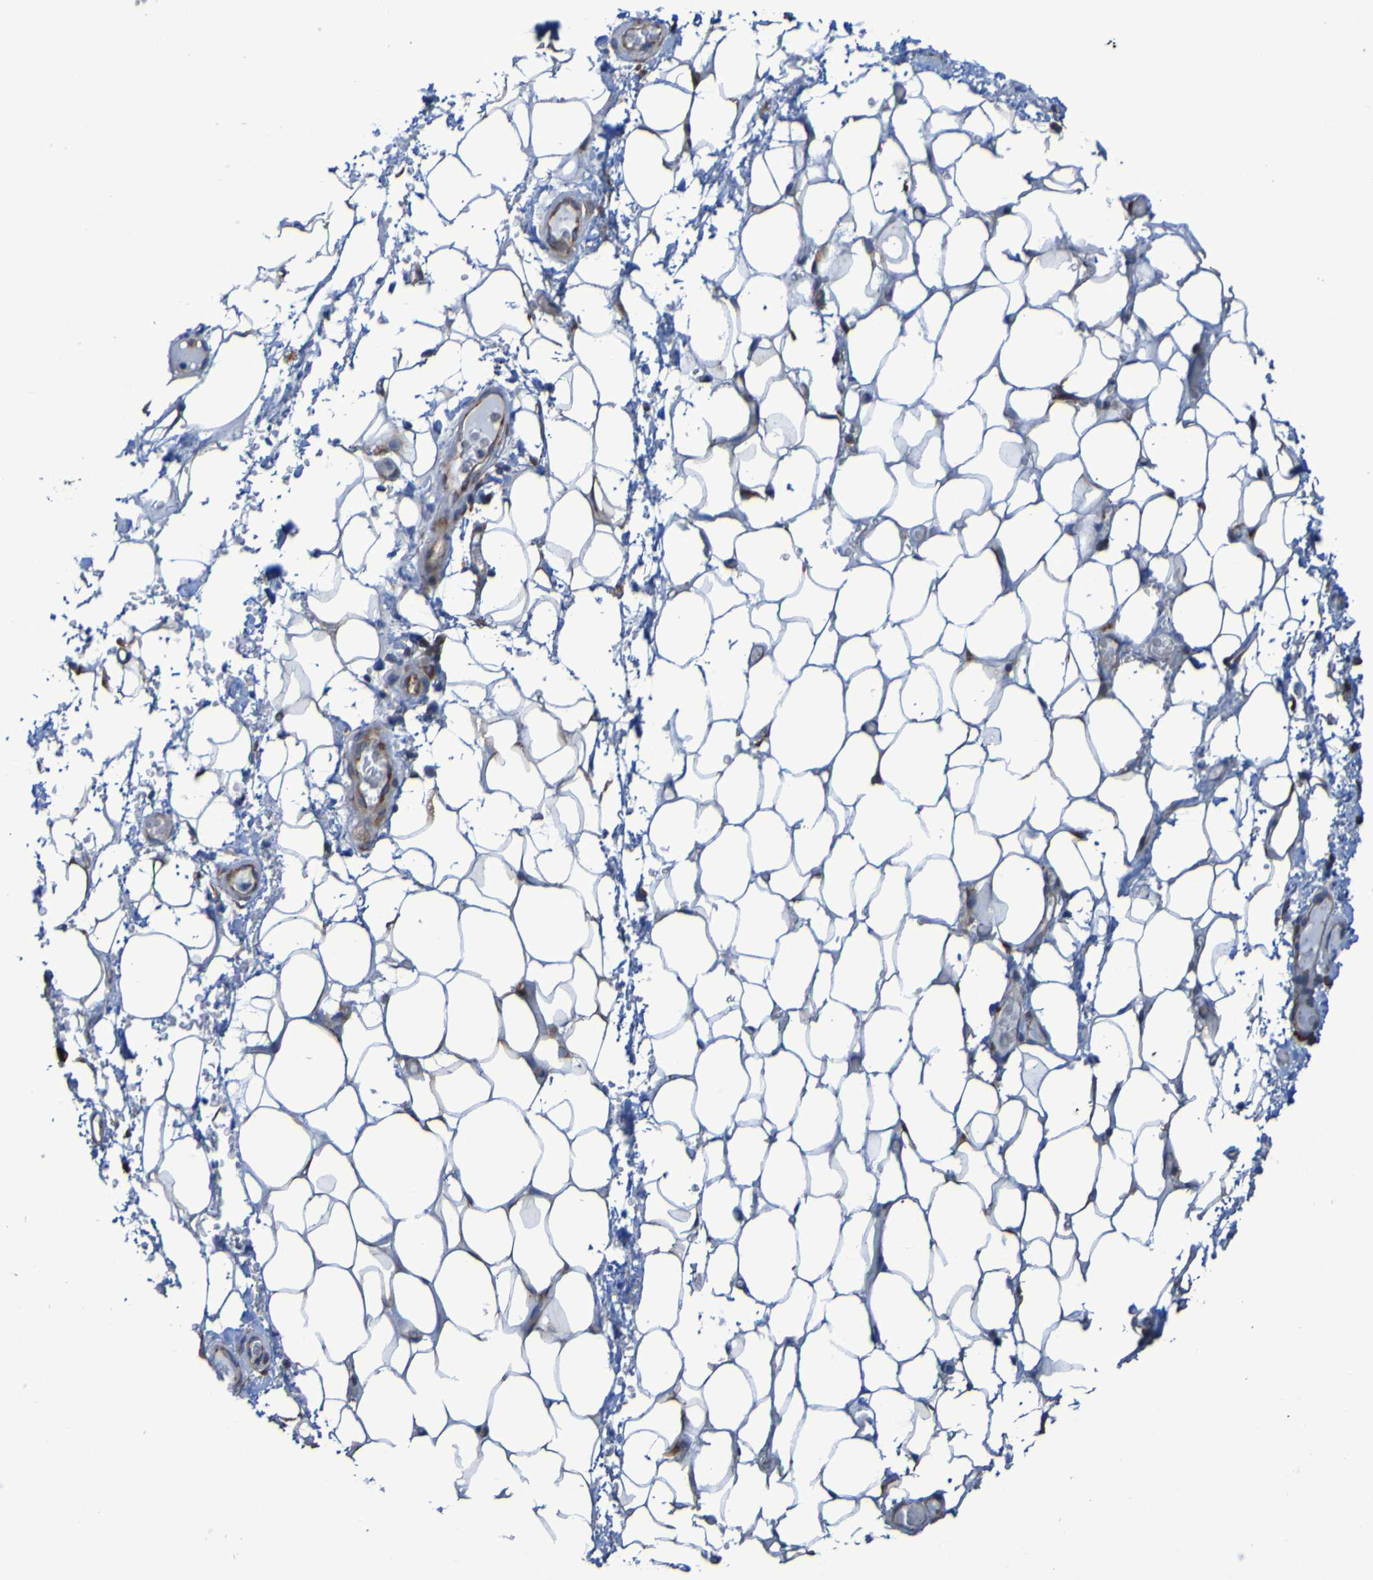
{"staining": {"intensity": "weak", "quantity": "25%-75%", "location": "cytoplasmic/membranous"}, "tissue": "adipose tissue", "cell_type": "Adipocytes", "image_type": "normal", "snomed": [{"axis": "morphology", "description": "Normal tissue, NOS"}, {"axis": "morphology", "description": "Adenocarcinoma, NOS"}, {"axis": "topography", "description": "Esophagus"}], "caption": "The image exhibits staining of benign adipose tissue, revealing weak cytoplasmic/membranous protein expression (brown color) within adipocytes.", "gene": "FKBP3", "patient": {"sex": "male", "age": 62}}